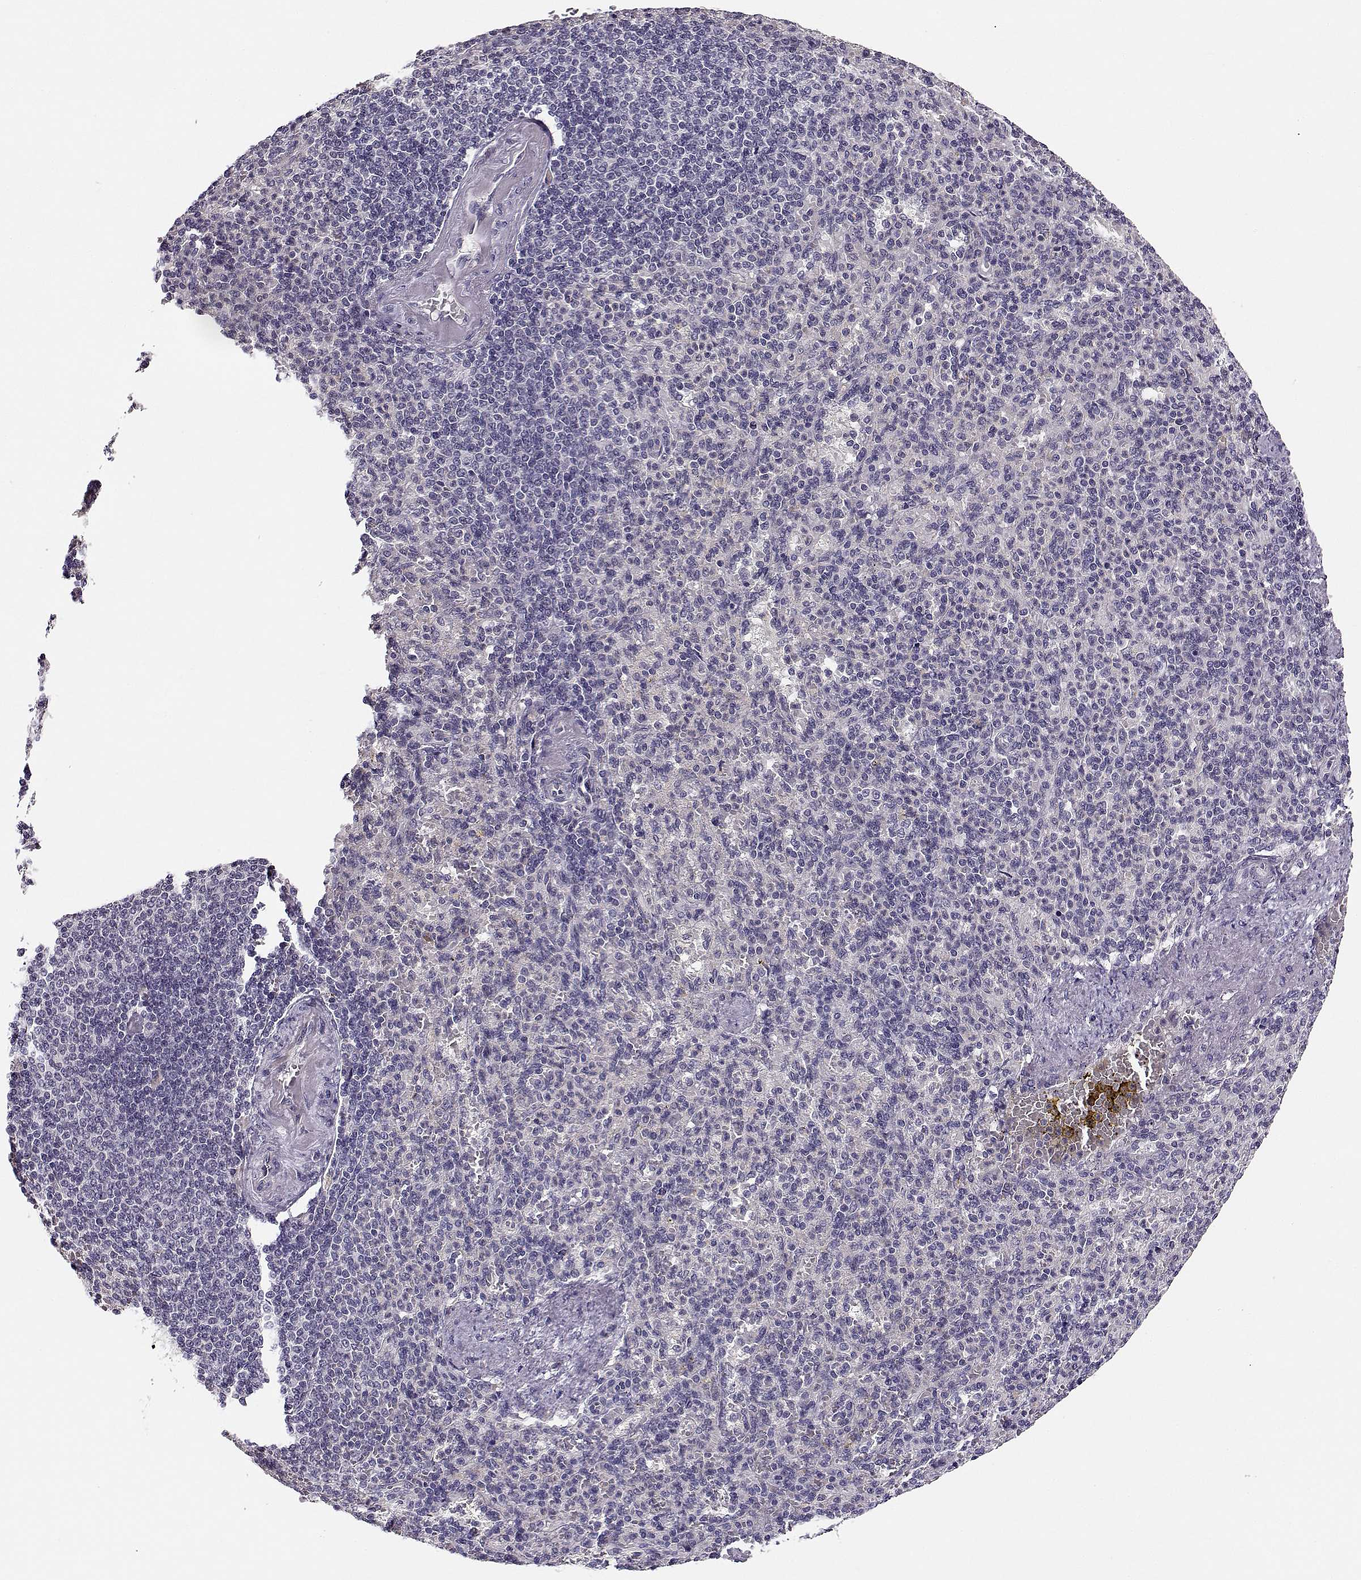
{"staining": {"intensity": "negative", "quantity": "none", "location": "none"}, "tissue": "spleen", "cell_type": "Cells in red pulp", "image_type": "normal", "snomed": [{"axis": "morphology", "description": "Normal tissue, NOS"}, {"axis": "topography", "description": "Spleen"}], "caption": "DAB immunohistochemical staining of unremarkable human spleen demonstrates no significant staining in cells in red pulp. (Stains: DAB IHC with hematoxylin counter stain, Microscopy: brightfield microscopy at high magnification).", "gene": "TMEM145", "patient": {"sex": "female", "age": 74}}